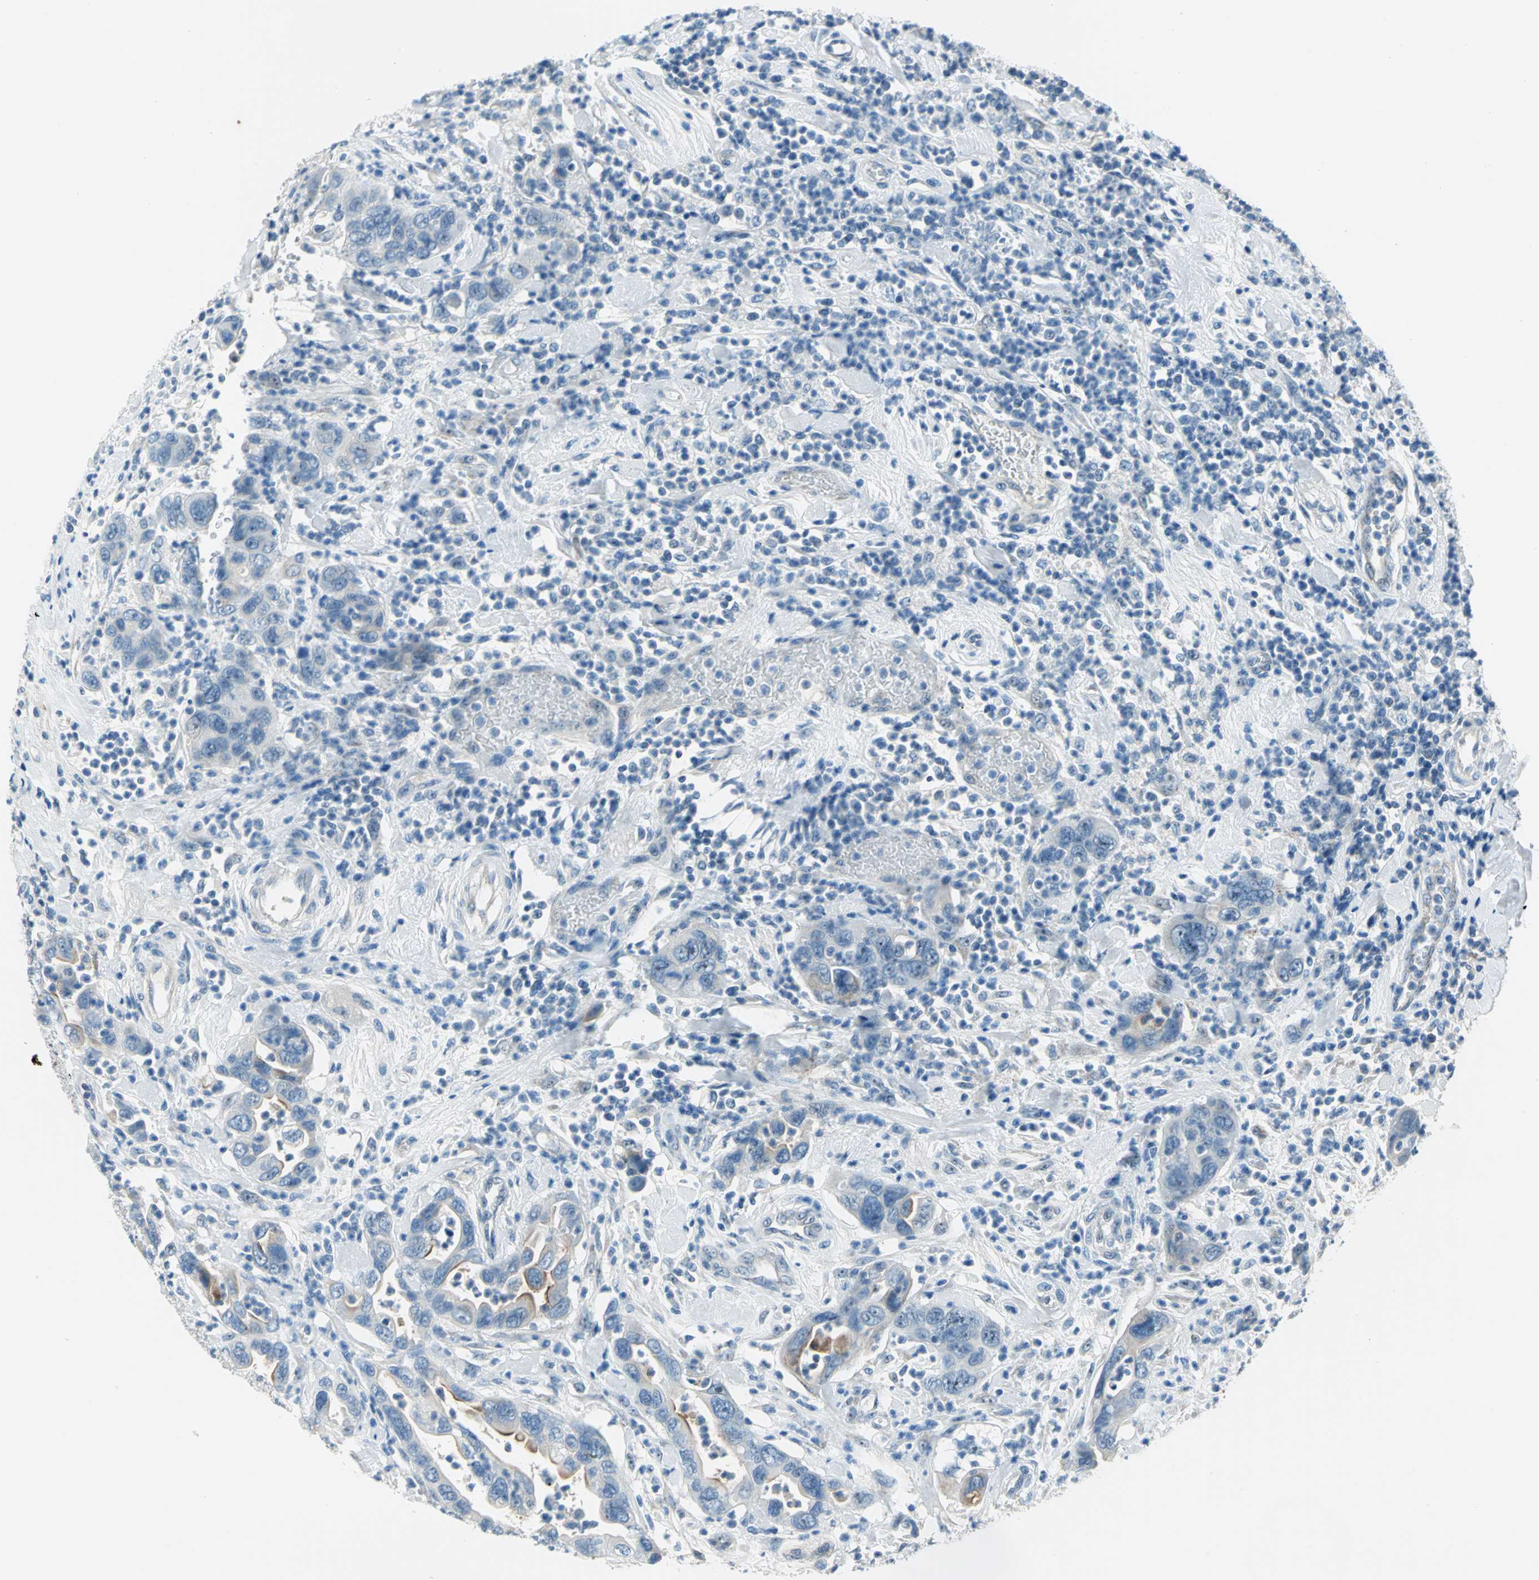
{"staining": {"intensity": "moderate", "quantity": "<25%", "location": "cytoplasmic/membranous"}, "tissue": "pancreatic cancer", "cell_type": "Tumor cells", "image_type": "cancer", "snomed": [{"axis": "morphology", "description": "Adenocarcinoma, NOS"}, {"axis": "topography", "description": "Pancreas"}], "caption": "This image reveals immunohistochemistry staining of pancreatic cancer (adenocarcinoma), with low moderate cytoplasmic/membranous staining in about <25% of tumor cells.", "gene": "MUC4", "patient": {"sex": "female", "age": 71}}